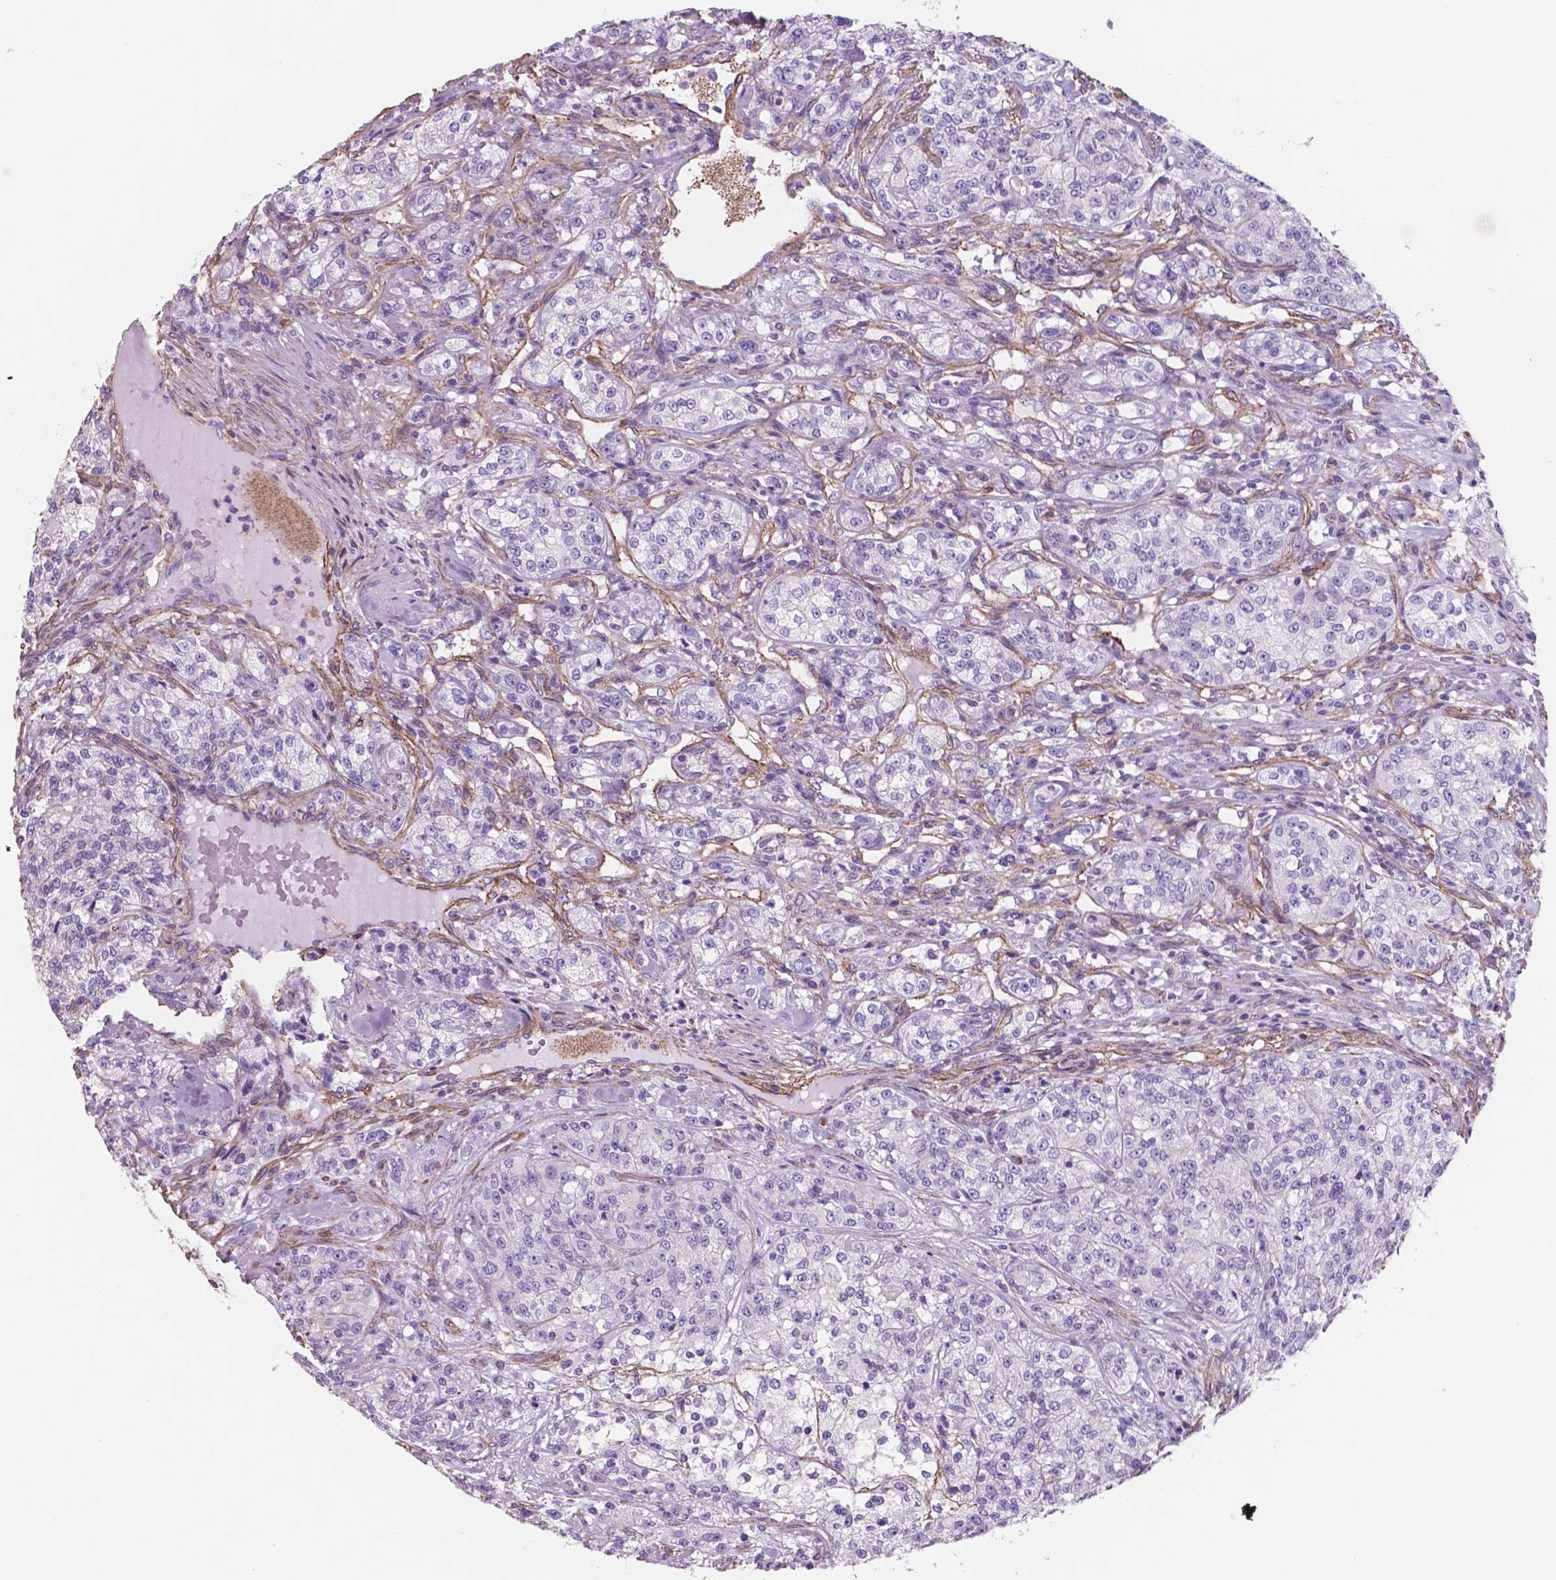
{"staining": {"intensity": "negative", "quantity": "none", "location": "none"}, "tissue": "renal cancer", "cell_type": "Tumor cells", "image_type": "cancer", "snomed": [{"axis": "morphology", "description": "Adenocarcinoma, NOS"}, {"axis": "topography", "description": "Kidney"}], "caption": "IHC photomicrograph of renal cancer stained for a protein (brown), which displays no positivity in tumor cells. Brightfield microscopy of immunohistochemistry (IHC) stained with DAB (3,3'-diaminobenzidine) (brown) and hematoxylin (blue), captured at high magnification.", "gene": "TOR2A", "patient": {"sex": "female", "age": 63}}